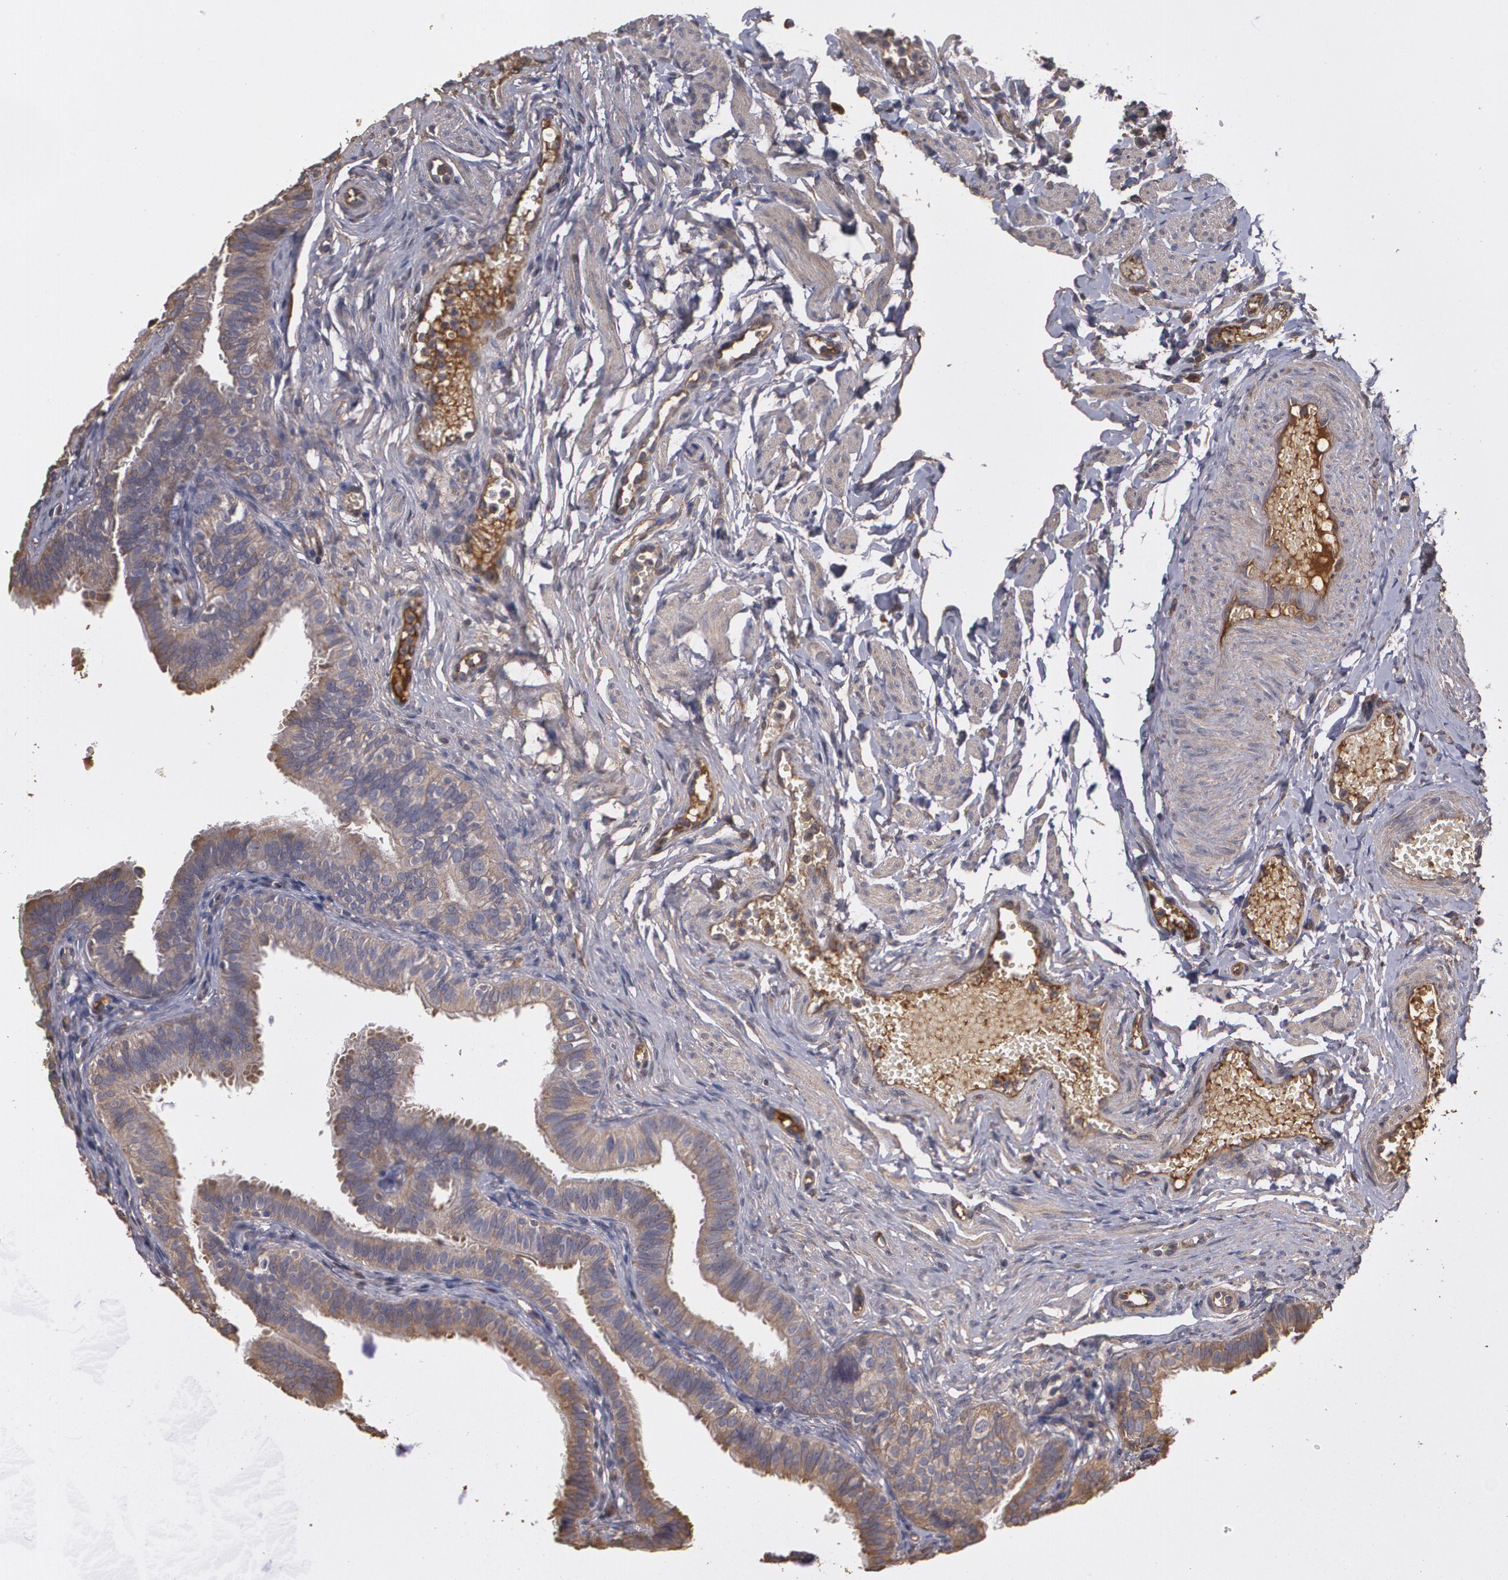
{"staining": {"intensity": "moderate", "quantity": ">75%", "location": "cytoplasmic/membranous"}, "tissue": "fallopian tube", "cell_type": "Glandular cells", "image_type": "normal", "snomed": [{"axis": "morphology", "description": "Normal tissue, NOS"}, {"axis": "morphology", "description": "Dermoid, NOS"}, {"axis": "topography", "description": "Fallopian tube"}], "caption": "A medium amount of moderate cytoplasmic/membranous positivity is identified in about >75% of glandular cells in unremarkable fallopian tube.", "gene": "PON1", "patient": {"sex": "female", "age": 33}}